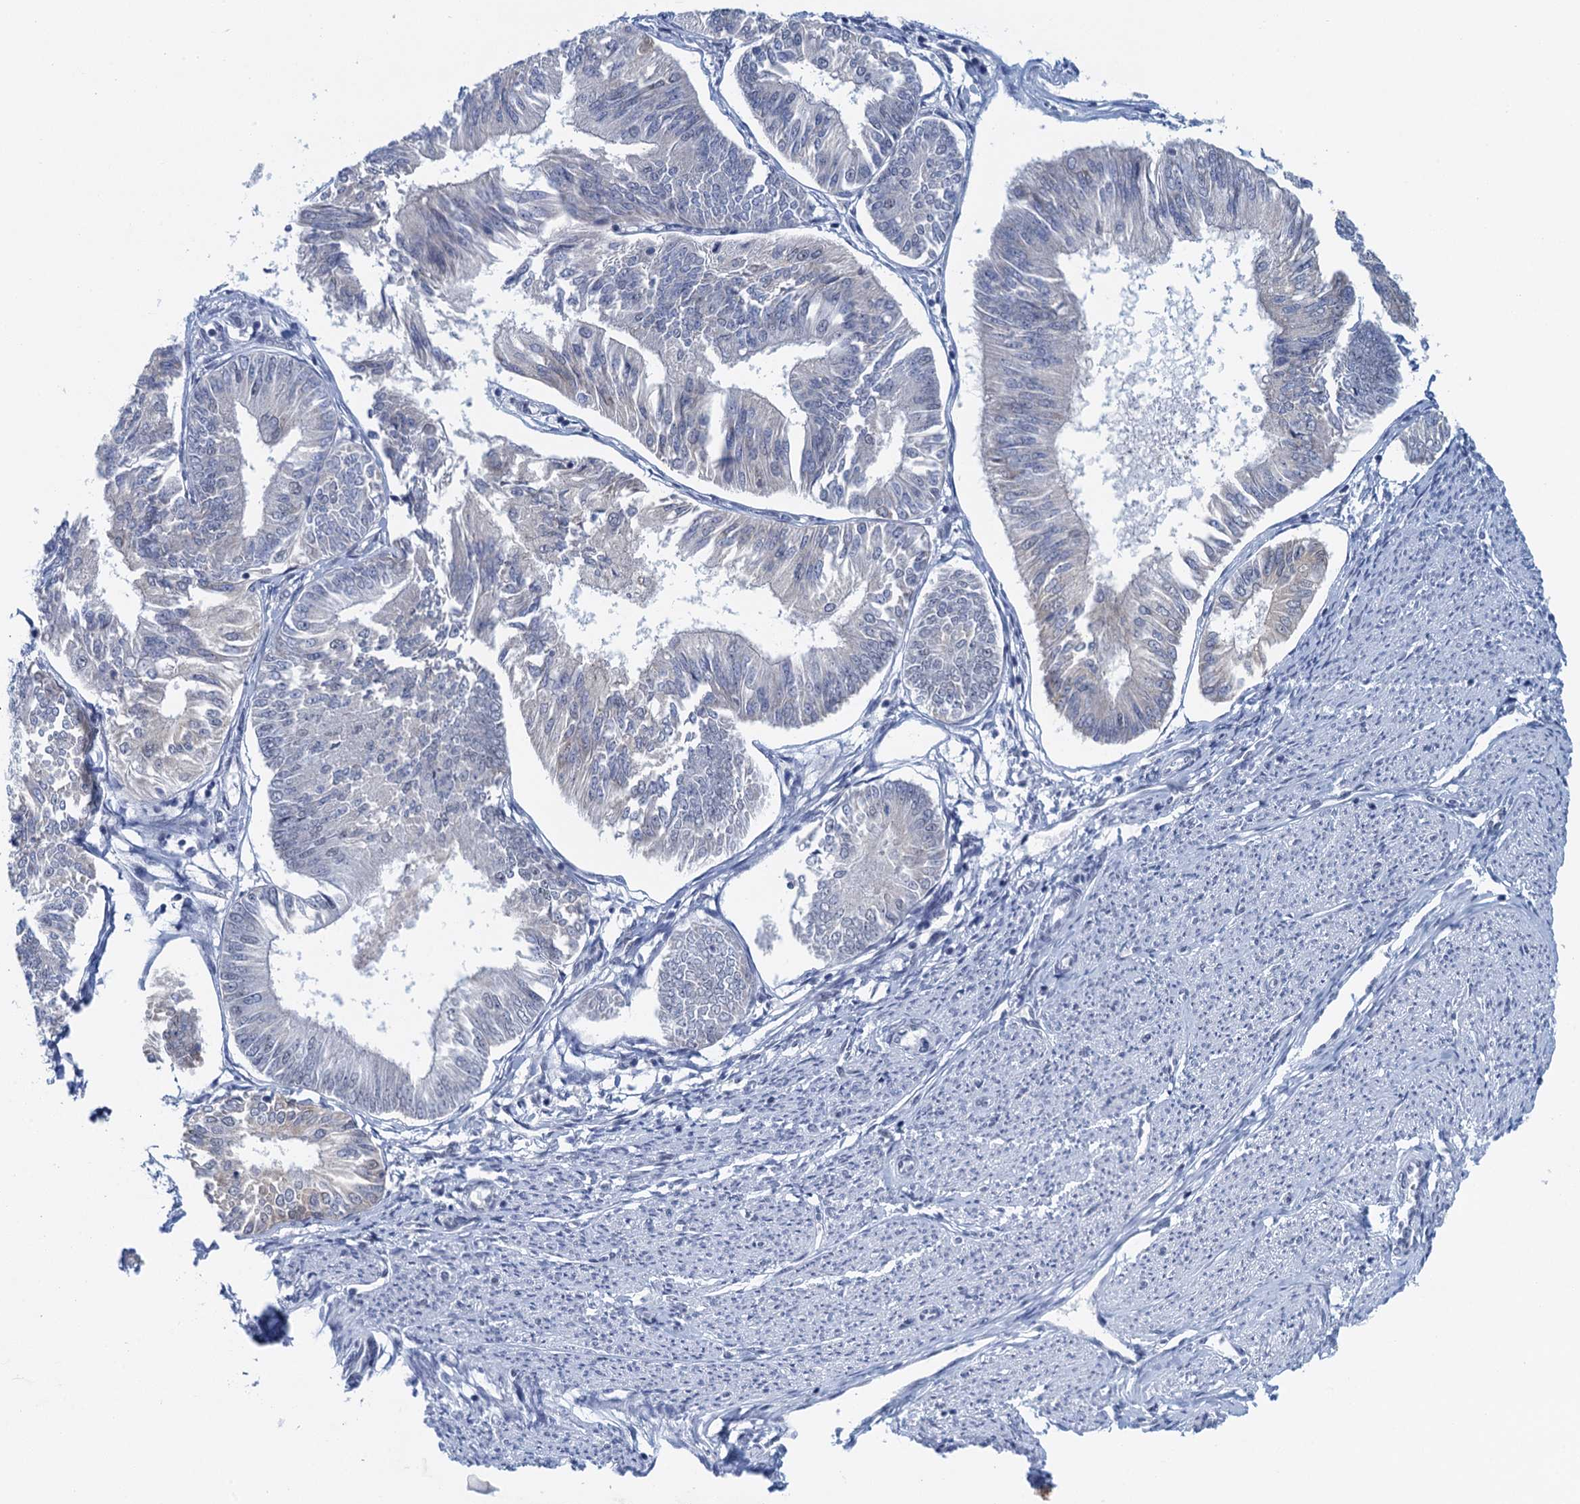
{"staining": {"intensity": "negative", "quantity": "none", "location": "none"}, "tissue": "endometrial cancer", "cell_type": "Tumor cells", "image_type": "cancer", "snomed": [{"axis": "morphology", "description": "Adenocarcinoma, NOS"}, {"axis": "topography", "description": "Endometrium"}], "caption": "A histopathology image of adenocarcinoma (endometrial) stained for a protein demonstrates no brown staining in tumor cells. (IHC, brightfield microscopy, high magnification).", "gene": "EPS8L1", "patient": {"sex": "female", "age": 58}}